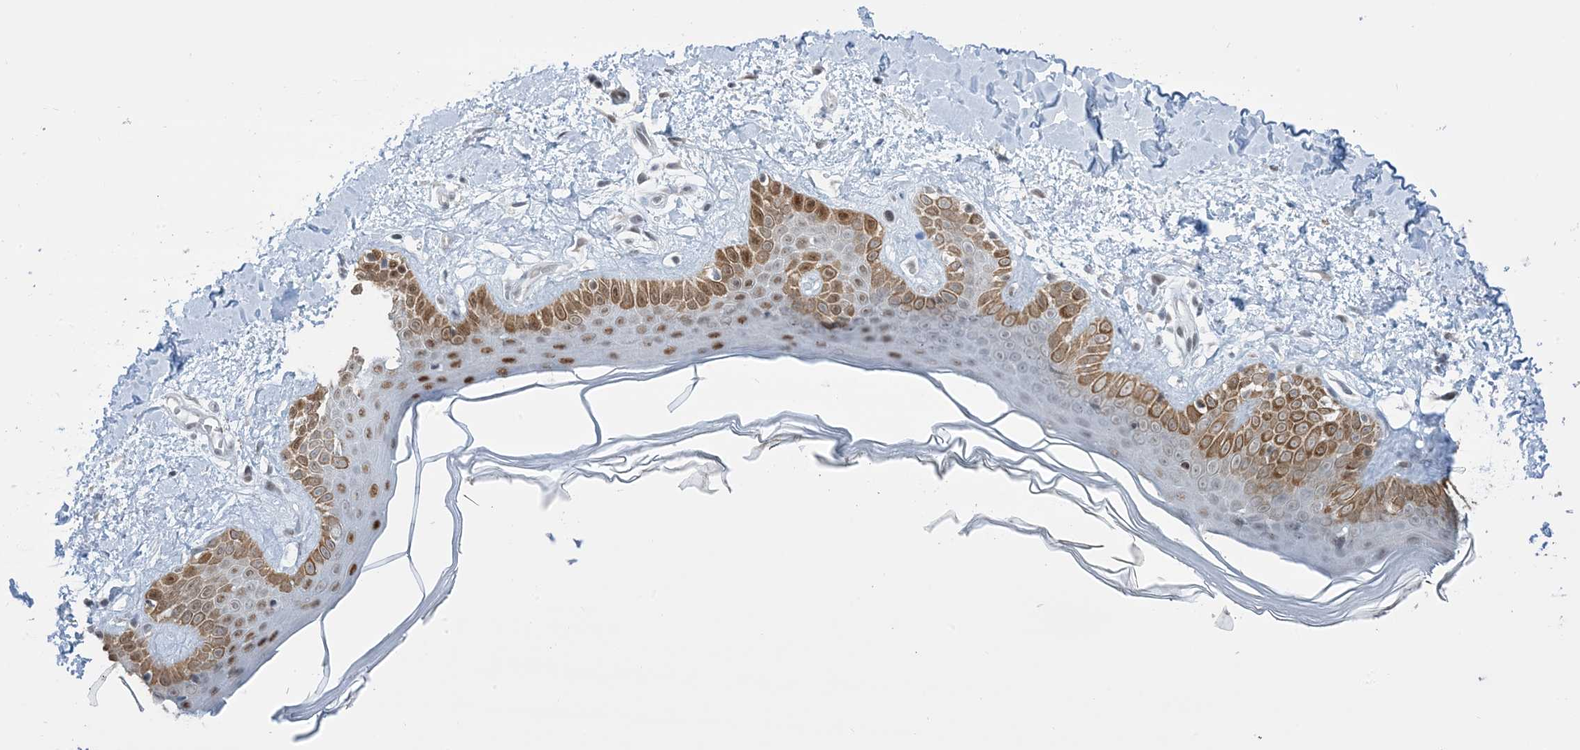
{"staining": {"intensity": "weak", "quantity": ">75%", "location": "cytoplasmic/membranous"}, "tissue": "skin", "cell_type": "Fibroblasts", "image_type": "normal", "snomed": [{"axis": "morphology", "description": "Normal tissue, NOS"}, {"axis": "topography", "description": "Skin"}], "caption": "An immunohistochemistry (IHC) image of benign tissue is shown. Protein staining in brown labels weak cytoplasmic/membranous positivity in skin within fibroblasts. The staining is performed using DAB brown chromogen to label protein expression. The nuclei are counter-stained blue using hematoxylin.", "gene": "TFPT", "patient": {"sex": "female", "age": 64}}